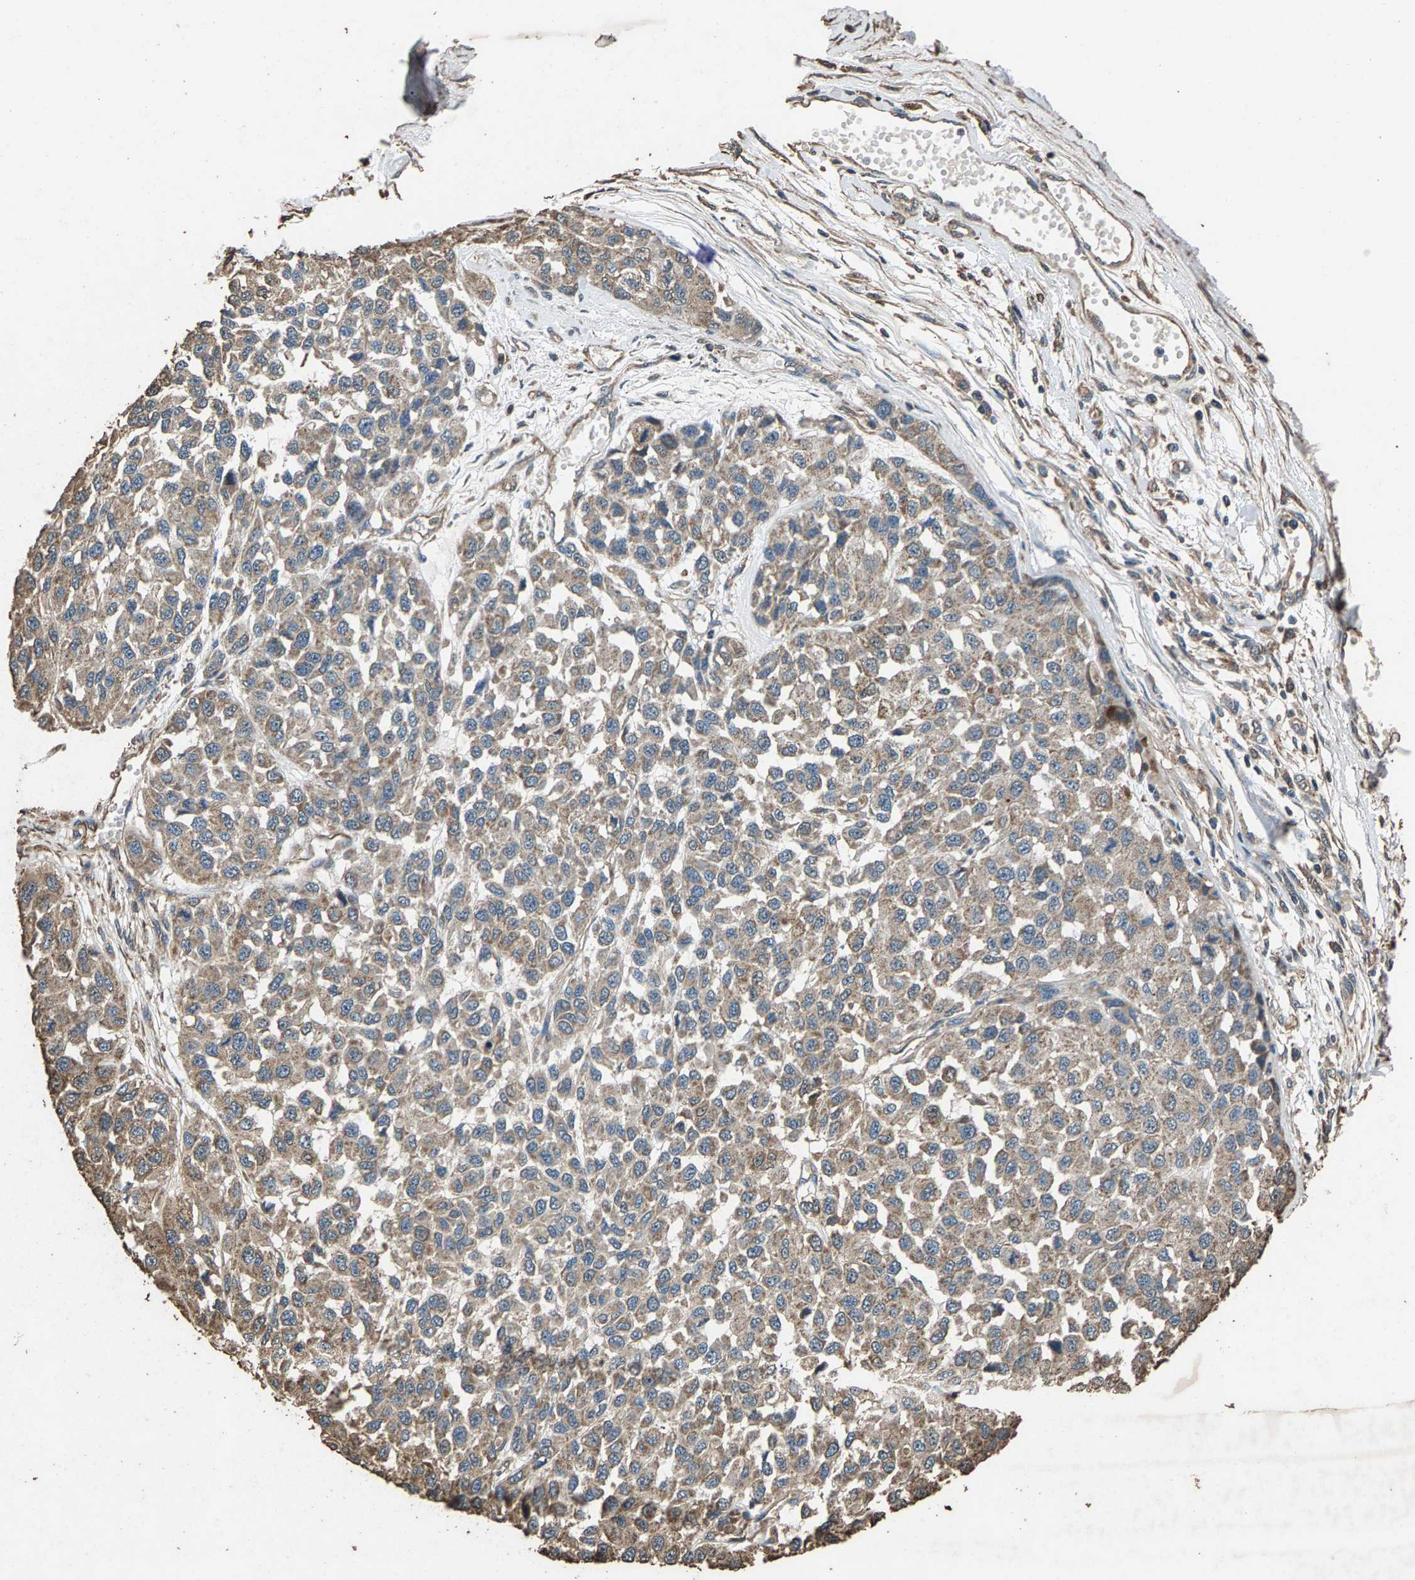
{"staining": {"intensity": "weak", "quantity": ">75%", "location": "cytoplasmic/membranous"}, "tissue": "melanoma", "cell_type": "Tumor cells", "image_type": "cancer", "snomed": [{"axis": "morphology", "description": "Malignant melanoma, NOS"}, {"axis": "topography", "description": "Skin"}], "caption": "Tumor cells show low levels of weak cytoplasmic/membranous expression in about >75% of cells in melanoma.", "gene": "MRPL27", "patient": {"sex": "male", "age": 62}}